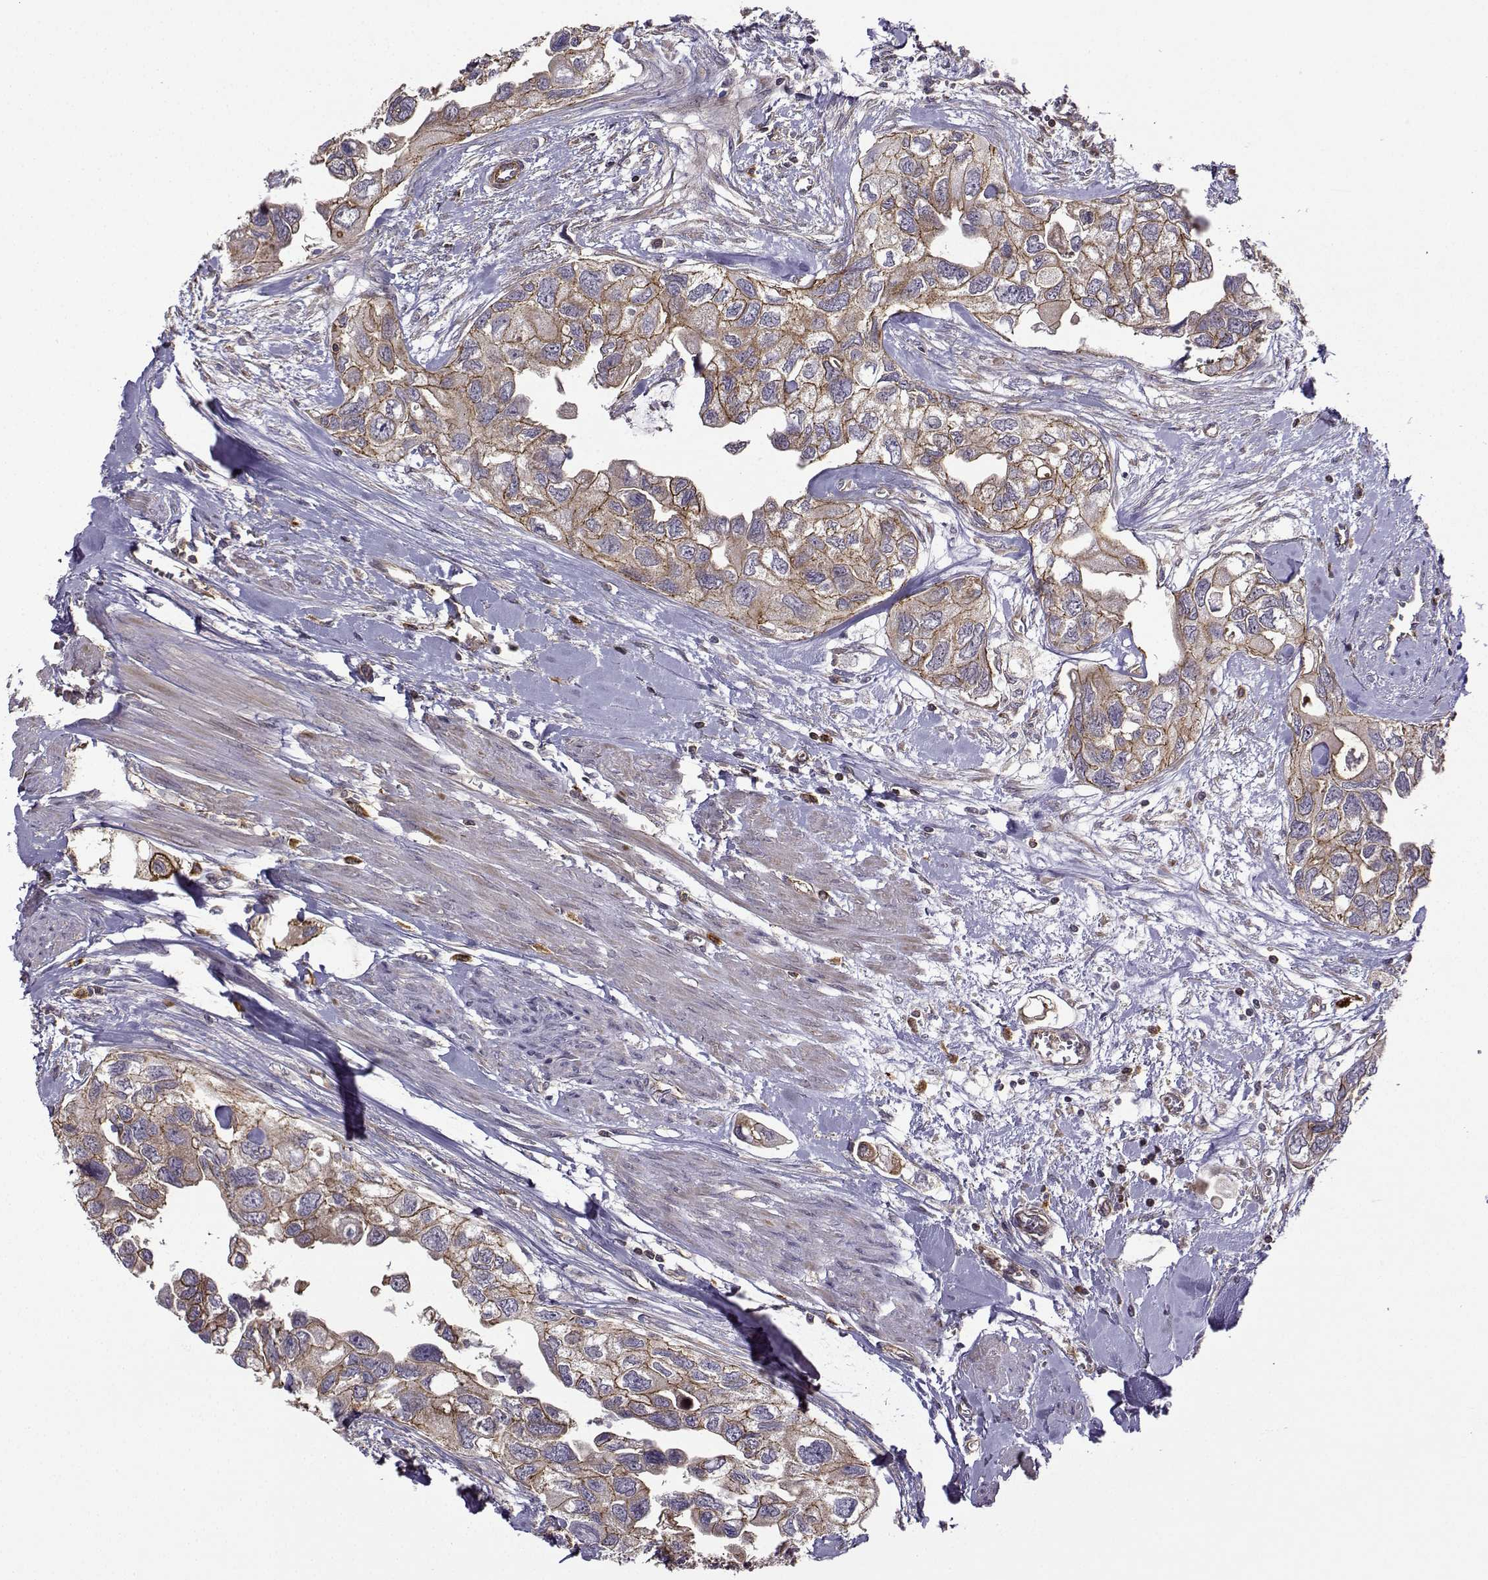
{"staining": {"intensity": "moderate", "quantity": ">75%", "location": "cytoplasmic/membranous"}, "tissue": "urothelial cancer", "cell_type": "Tumor cells", "image_type": "cancer", "snomed": [{"axis": "morphology", "description": "Urothelial carcinoma, High grade"}, {"axis": "topography", "description": "Urinary bladder"}], "caption": "Protein analysis of urothelial carcinoma (high-grade) tissue displays moderate cytoplasmic/membranous positivity in about >75% of tumor cells.", "gene": "ITGB8", "patient": {"sex": "male", "age": 59}}